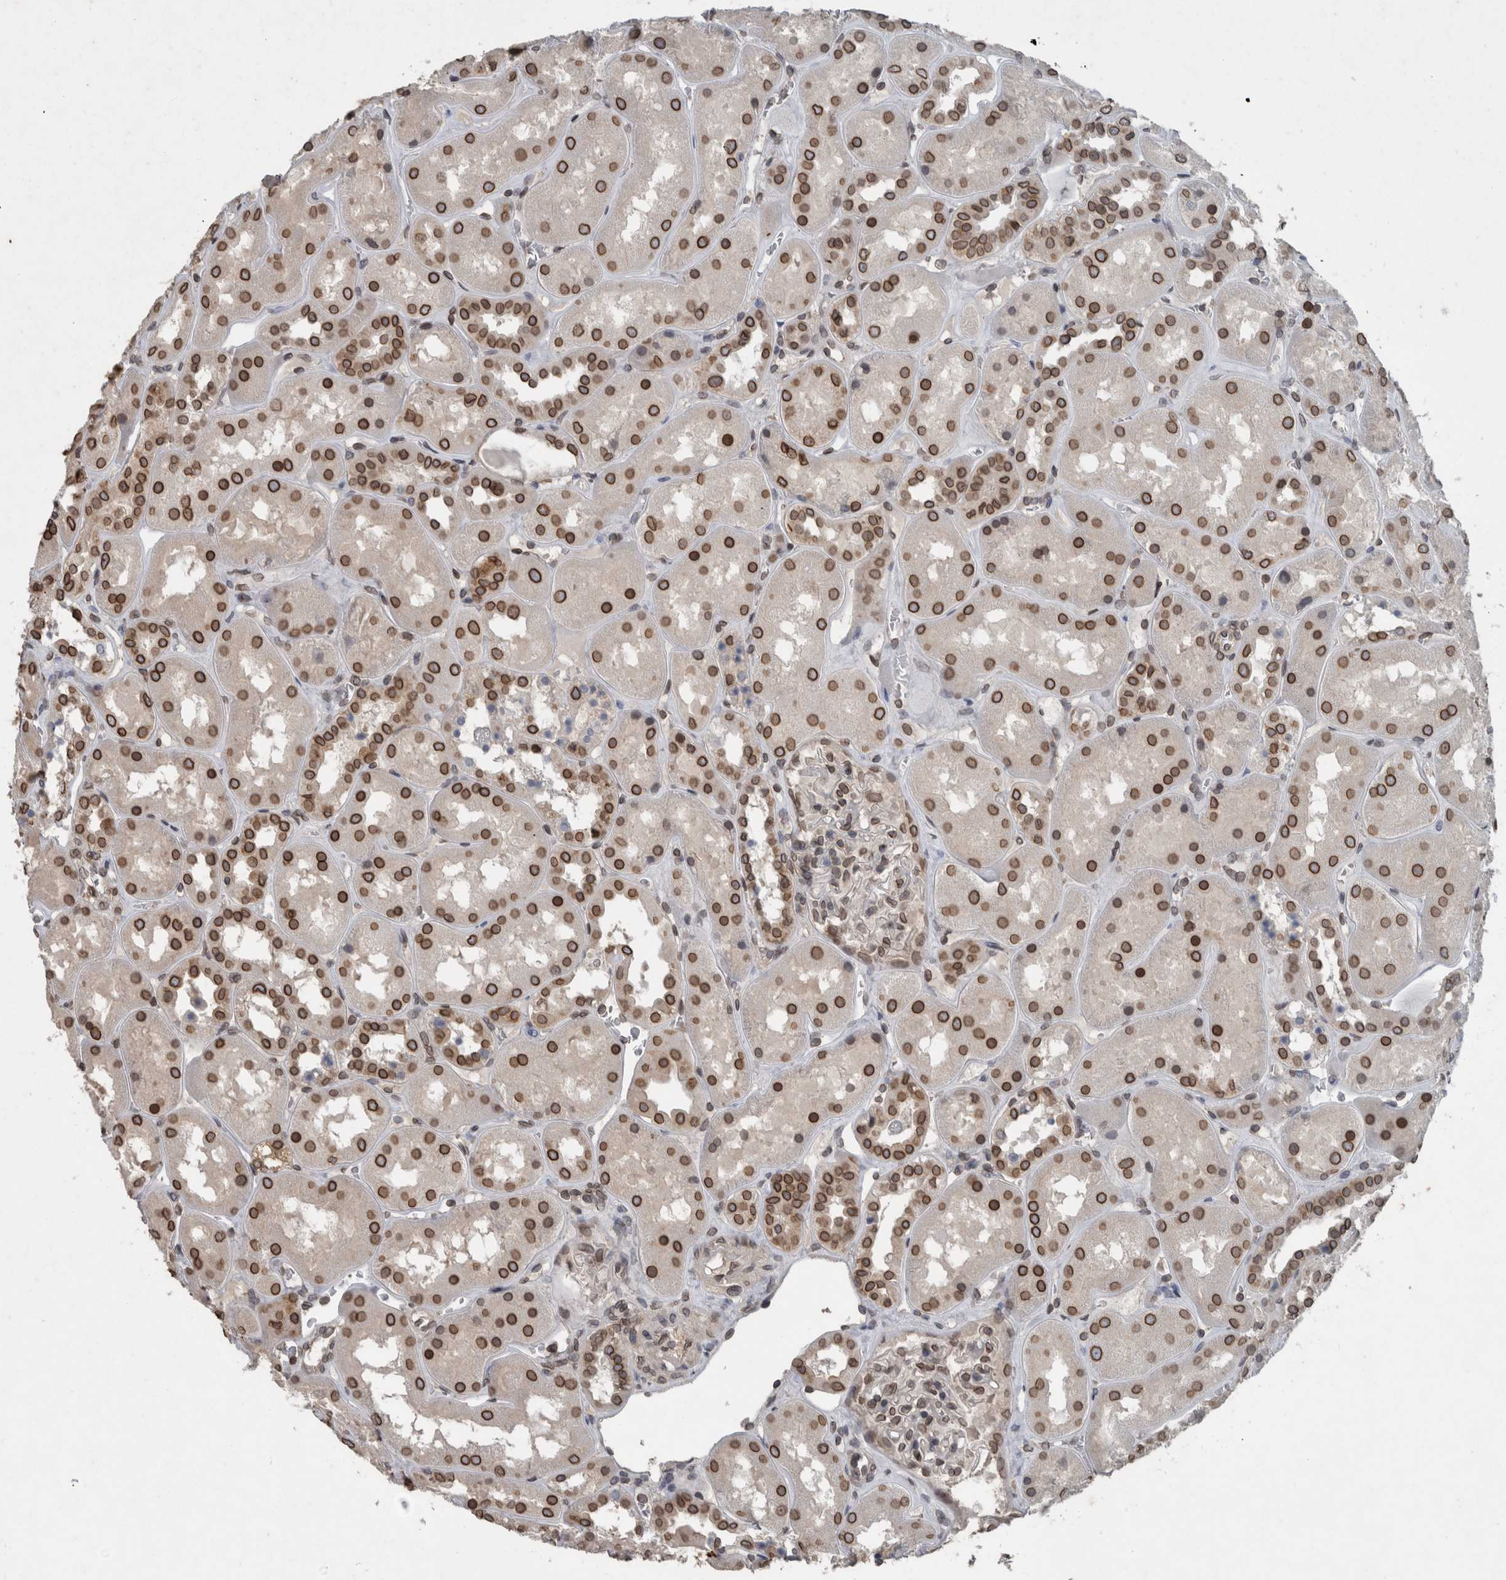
{"staining": {"intensity": "moderate", "quantity": "<25%", "location": "cytoplasmic/membranous,nuclear"}, "tissue": "kidney", "cell_type": "Cells in glomeruli", "image_type": "normal", "snomed": [{"axis": "morphology", "description": "Normal tissue, NOS"}, {"axis": "topography", "description": "Kidney"}], "caption": "A brown stain shows moderate cytoplasmic/membranous,nuclear positivity of a protein in cells in glomeruli of normal kidney.", "gene": "RANBP2", "patient": {"sex": "male", "age": 70}}